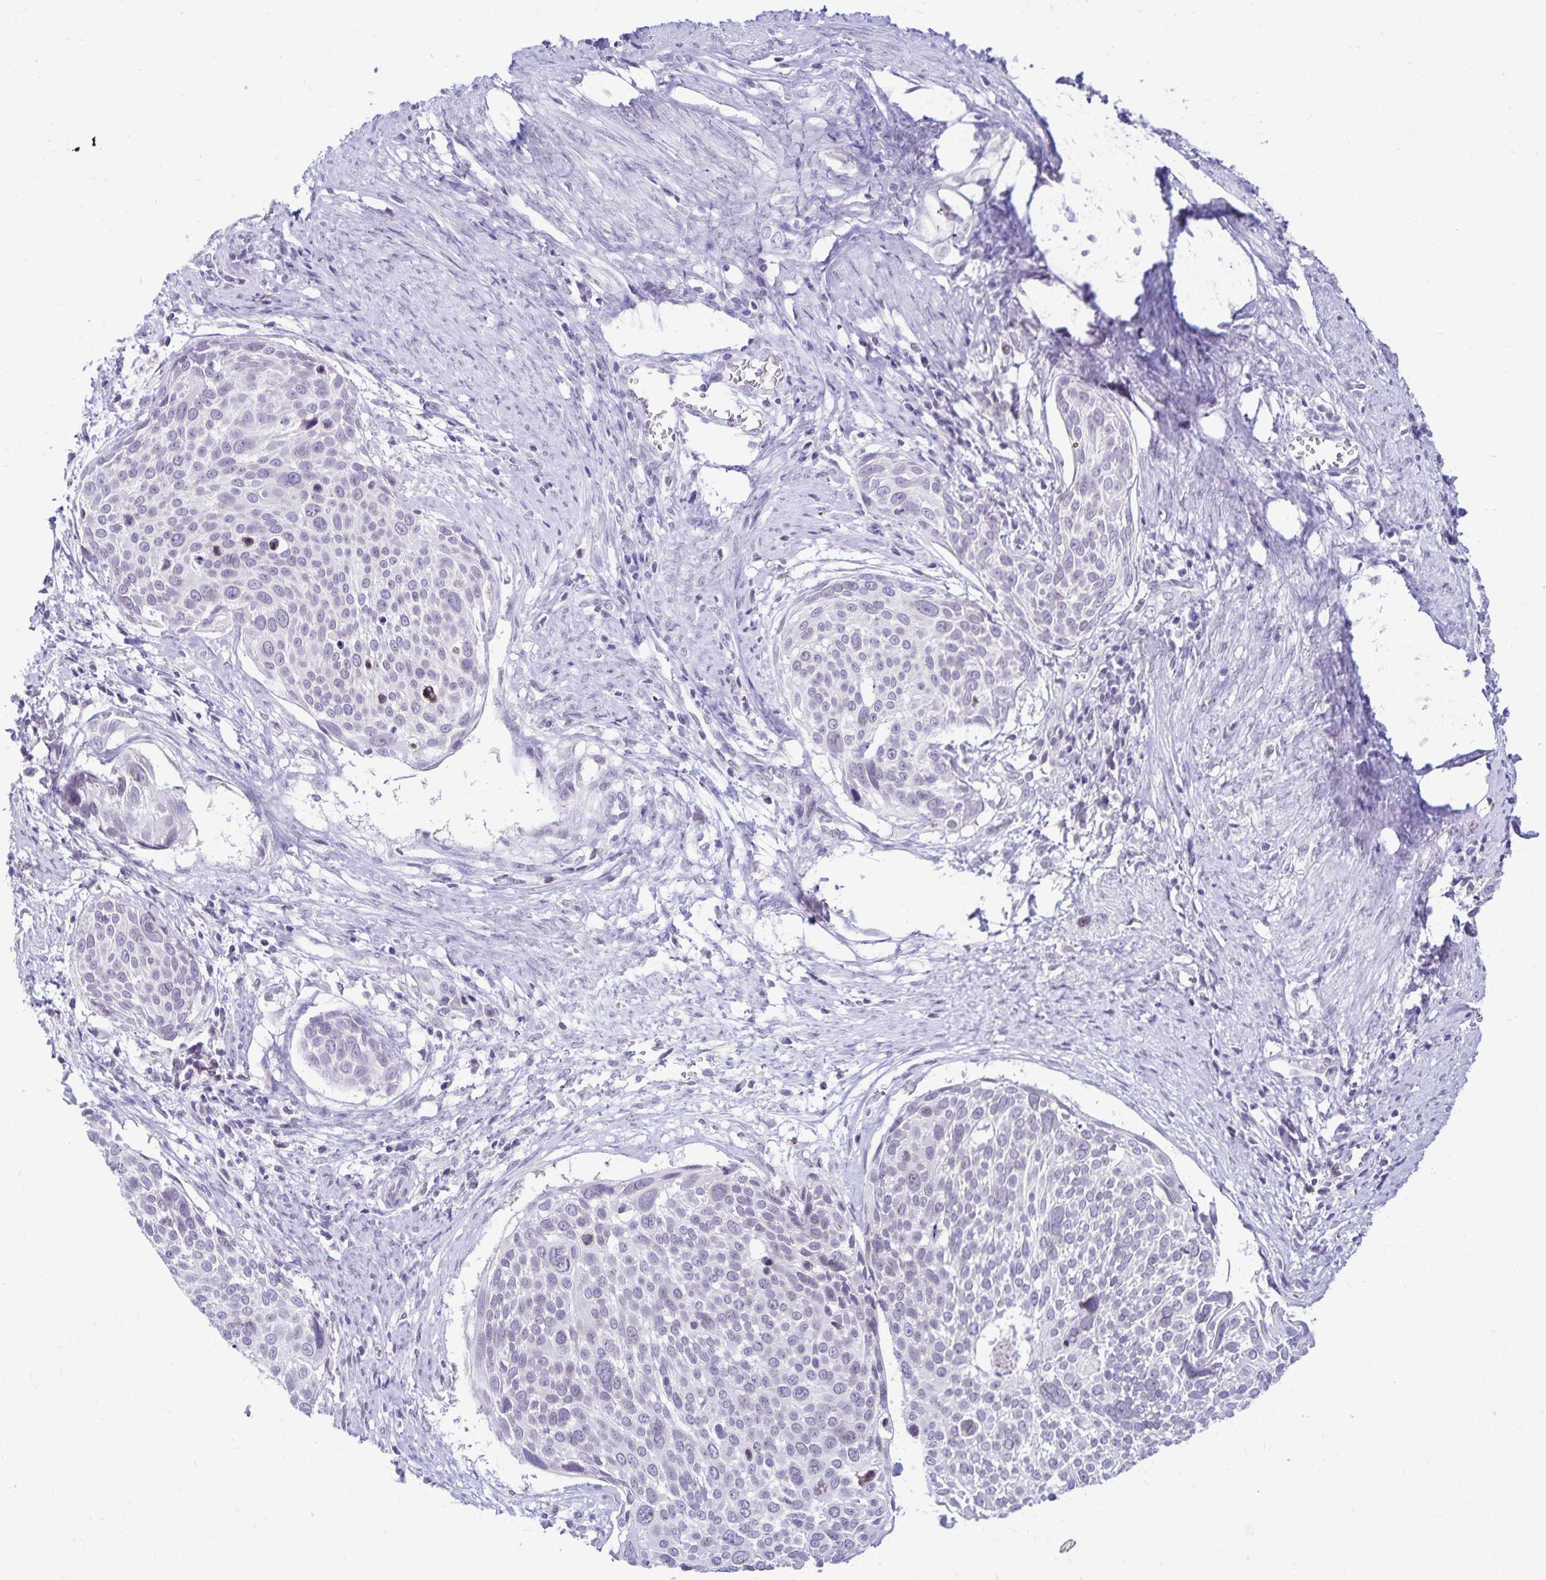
{"staining": {"intensity": "weak", "quantity": "<25%", "location": "cytoplasmic/membranous,nuclear"}, "tissue": "cervical cancer", "cell_type": "Tumor cells", "image_type": "cancer", "snomed": [{"axis": "morphology", "description": "Squamous cell carcinoma, NOS"}, {"axis": "topography", "description": "Cervix"}], "caption": "Photomicrograph shows no protein positivity in tumor cells of squamous cell carcinoma (cervical) tissue.", "gene": "FAM166C", "patient": {"sex": "female", "age": 39}}